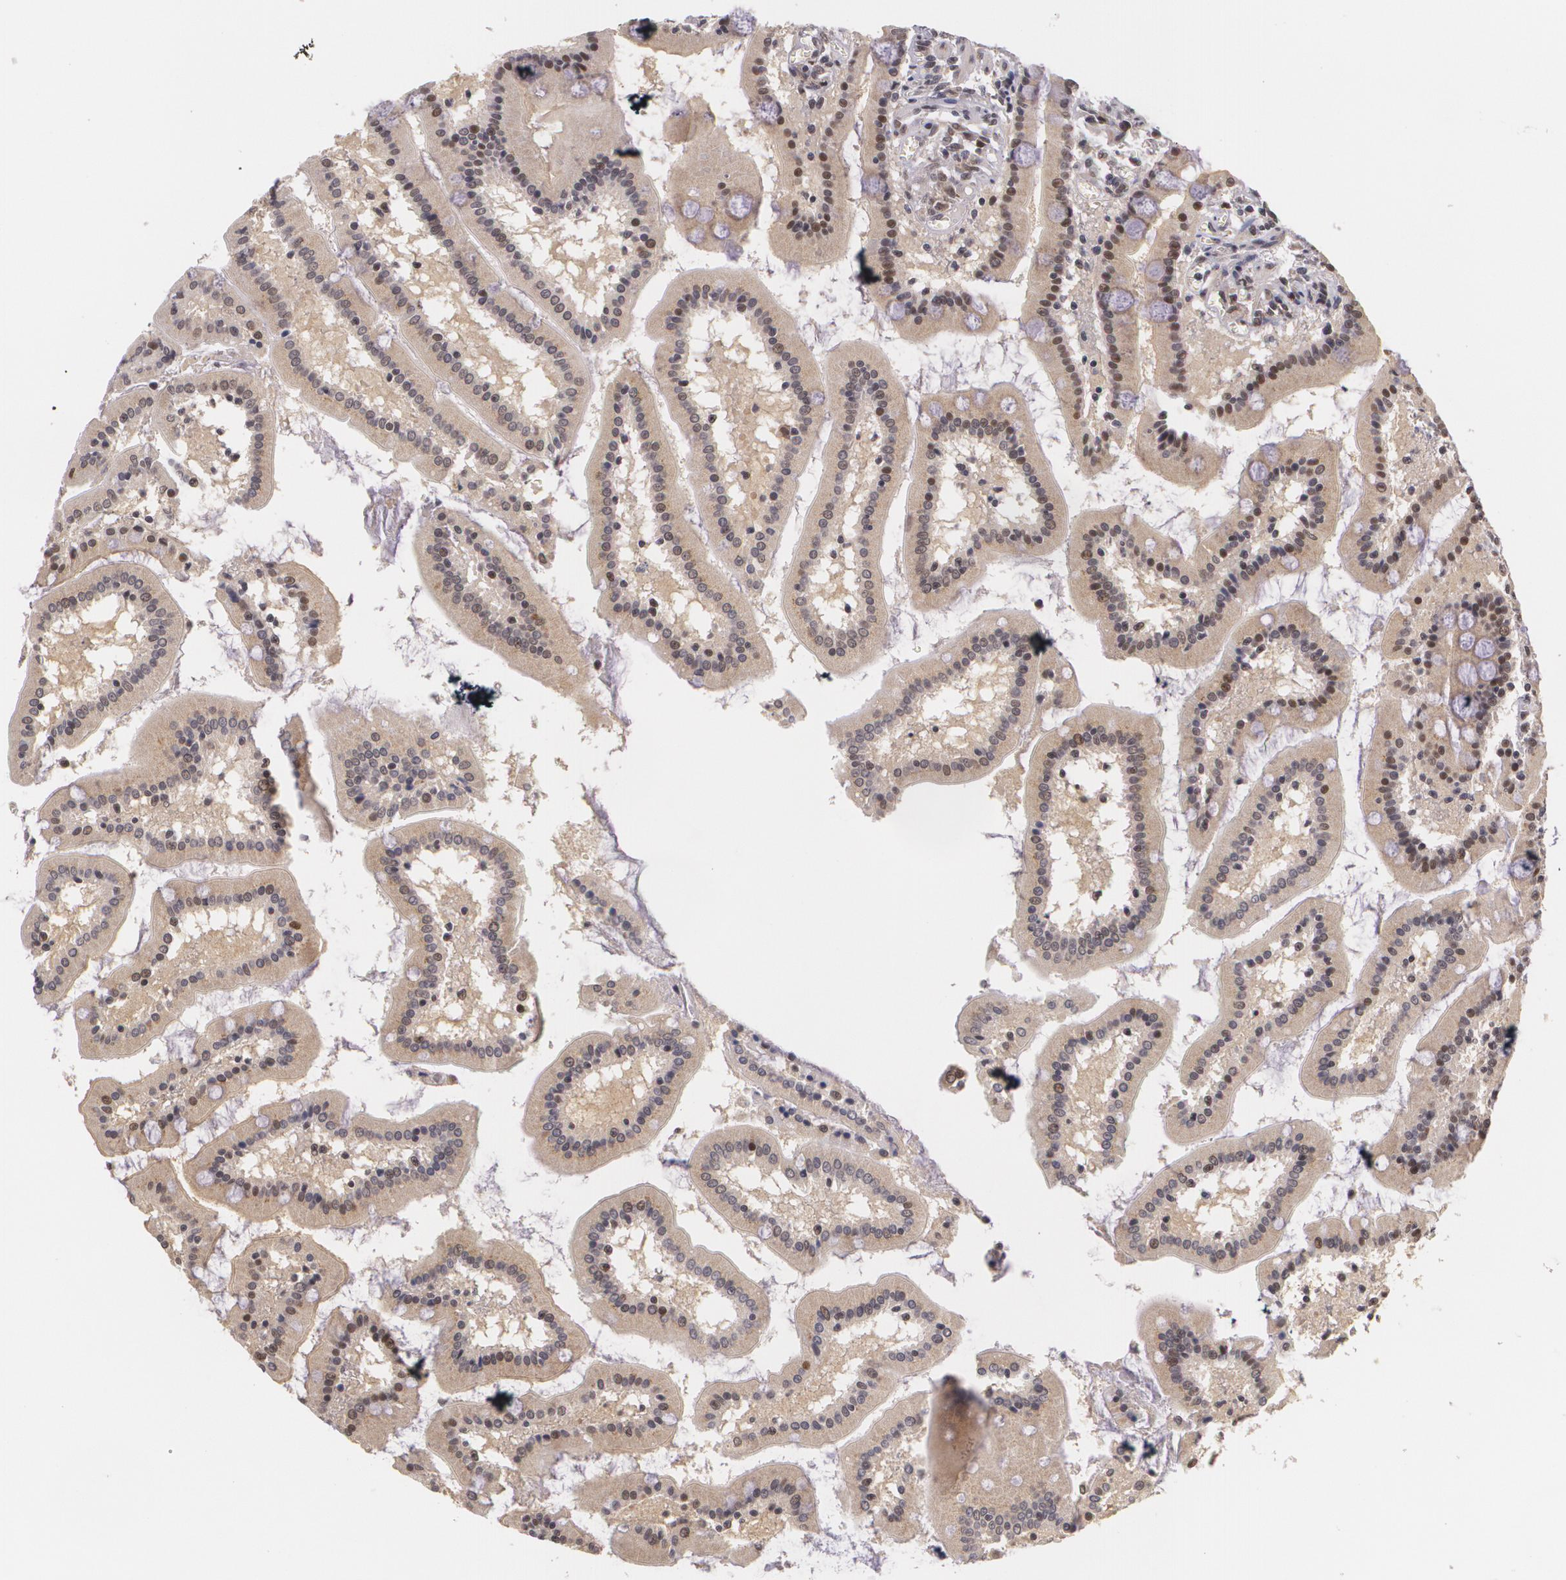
{"staining": {"intensity": "moderate", "quantity": "25%-75%", "location": "cytoplasmic/membranous,nuclear"}, "tissue": "small intestine", "cell_type": "Glandular cells", "image_type": "normal", "snomed": [{"axis": "morphology", "description": "Normal tissue, NOS"}, {"axis": "topography", "description": "Small intestine"}], "caption": "Immunohistochemical staining of unremarkable small intestine reveals medium levels of moderate cytoplasmic/membranous,nuclear expression in about 25%-75% of glandular cells. (DAB (3,3'-diaminobenzidine) IHC with brightfield microscopy, high magnification).", "gene": "ALX1", "patient": {"sex": "male", "age": 59}}